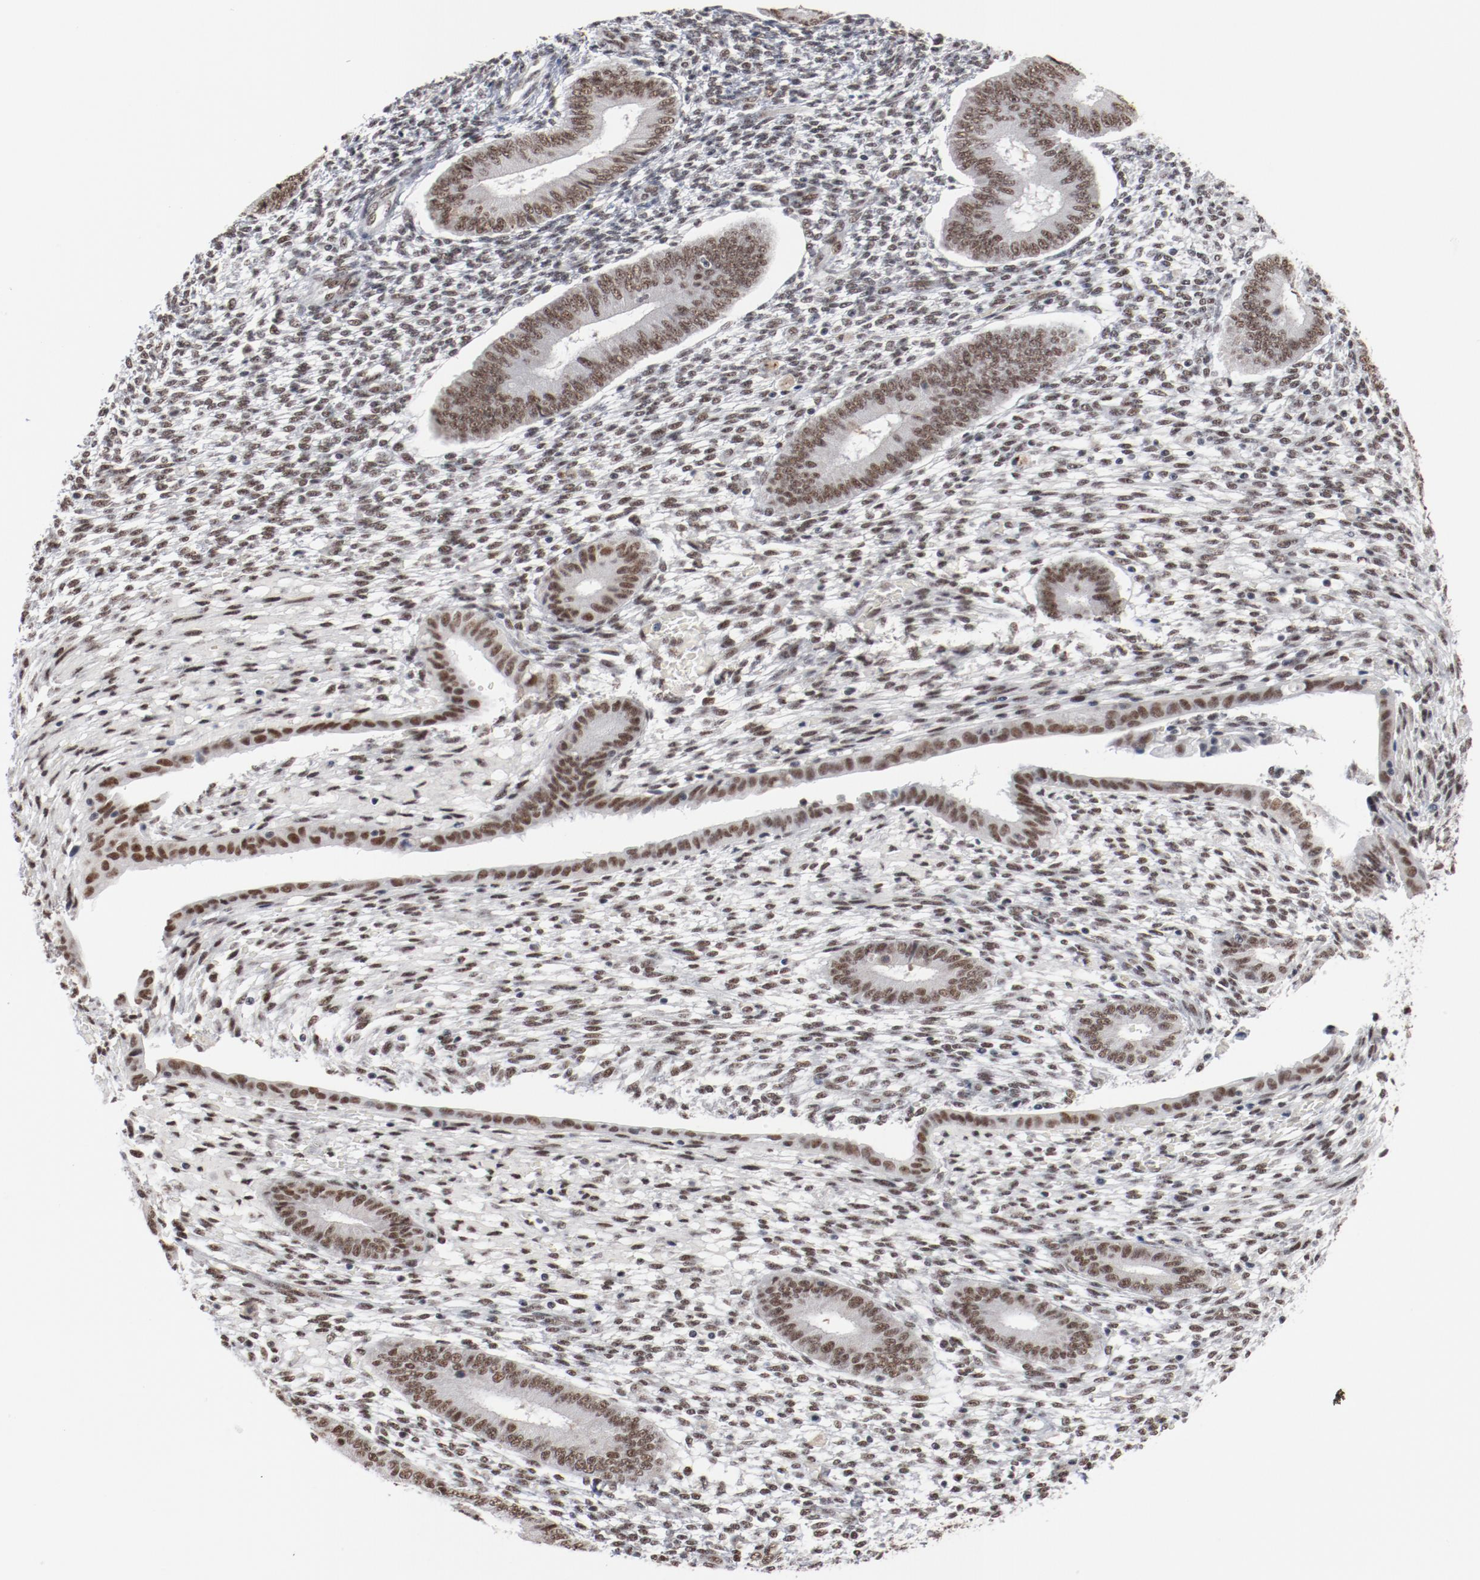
{"staining": {"intensity": "moderate", "quantity": ">75%", "location": "nuclear"}, "tissue": "endometrium", "cell_type": "Cells in endometrial stroma", "image_type": "normal", "snomed": [{"axis": "morphology", "description": "Normal tissue, NOS"}, {"axis": "topography", "description": "Endometrium"}], "caption": "A brown stain labels moderate nuclear expression of a protein in cells in endometrial stroma of benign human endometrium. Ihc stains the protein in brown and the nuclei are stained blue.", "gene": "BUB3", "patient": {"sex": "female", "age": 42}}